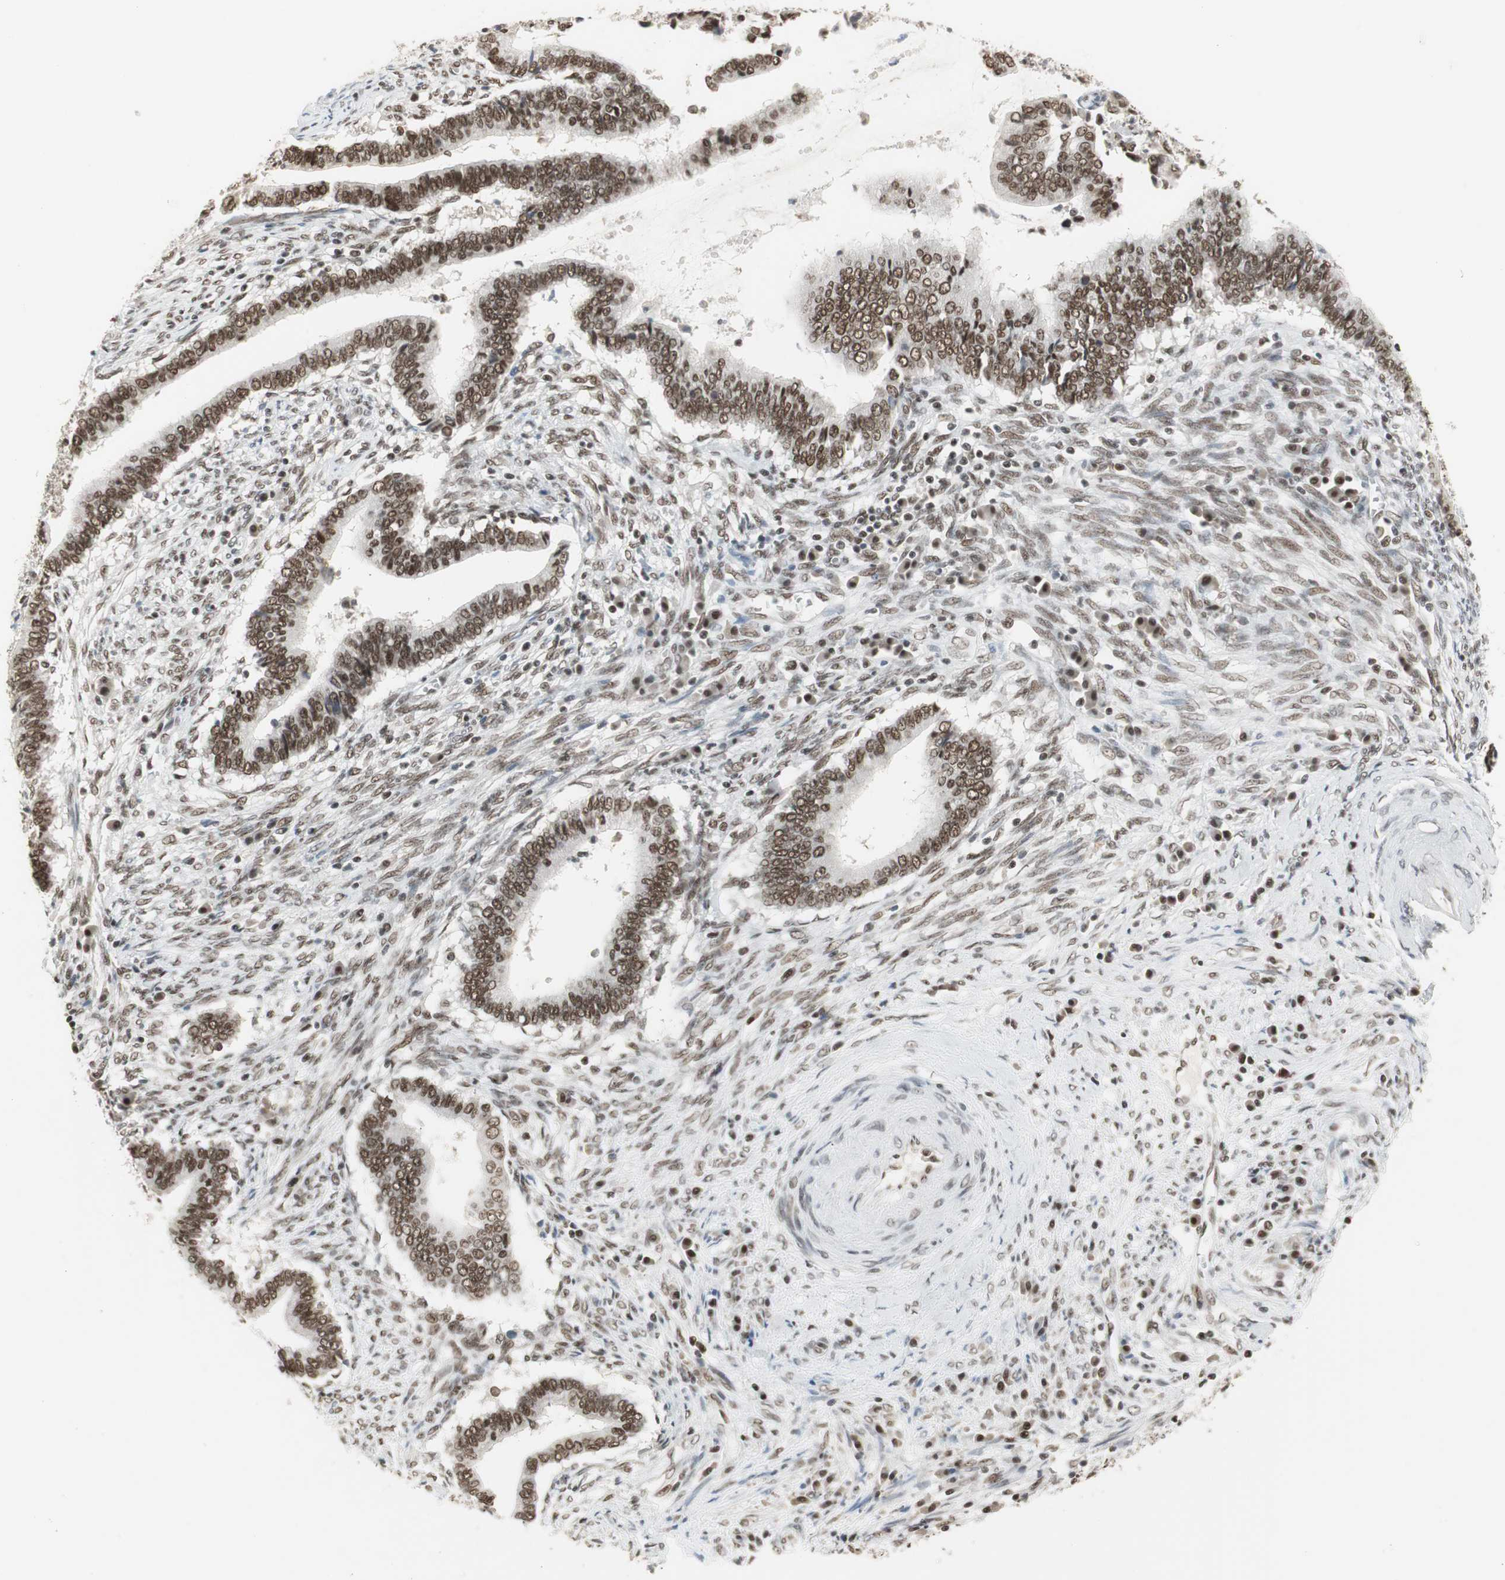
{"staining": {"intensity": "strong", "quantity": ">75%", "location": "nuclear"}, "tissue": "cervical cancer", "cell_type": "Tumor cells", "image_type": "cancer", "snomed": [{"axis": "morphology", "description": "Adenocarcinoma, NOS"}, {"axis": "topography", "description": "Cervix"}], "caption": "A high-resolution image shows IHC staining of cervical adenocarcinoma, which demonstrates strong nuclear expression in approximately >75% of tumor cells.", "gene": "RTF1", "patient": {"sex": "female", "age": 44}}